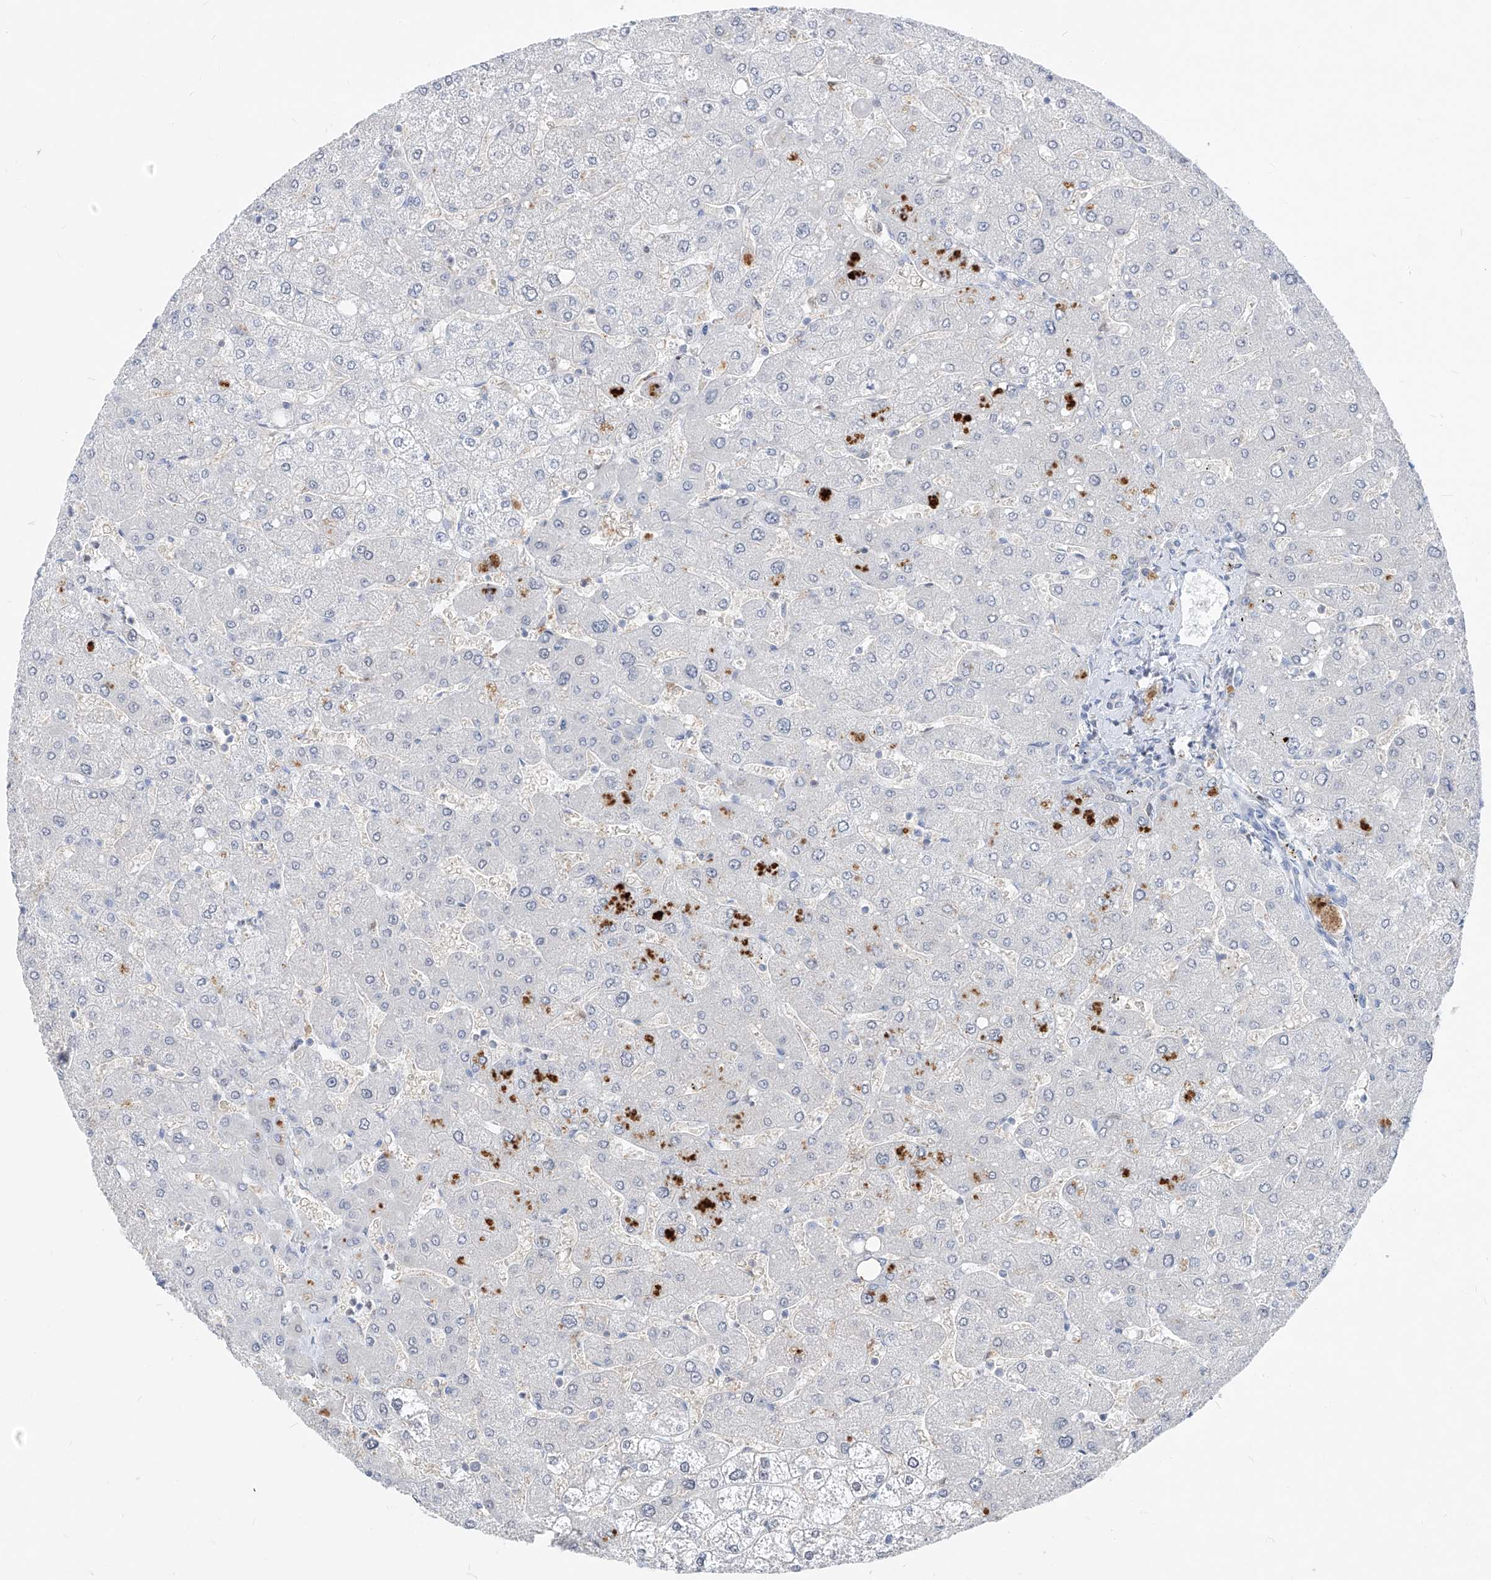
{"staining": {"intensity": "negative", "quantity": "none", "location": "none"}, "tissue": "liver", "cell_type": "Cholangiocytes", "image_type": "normal", "snomed": [{"axis": "morphology", "description": "Normal tissue, NOS"}, {"axis": "topography", "description": "Liver"}], "caption": "IHC of normal human liver reveals no positivity in cholangiocytes.", "gene": "UFL1", "patient": {"sex": "male", "age": 55}}